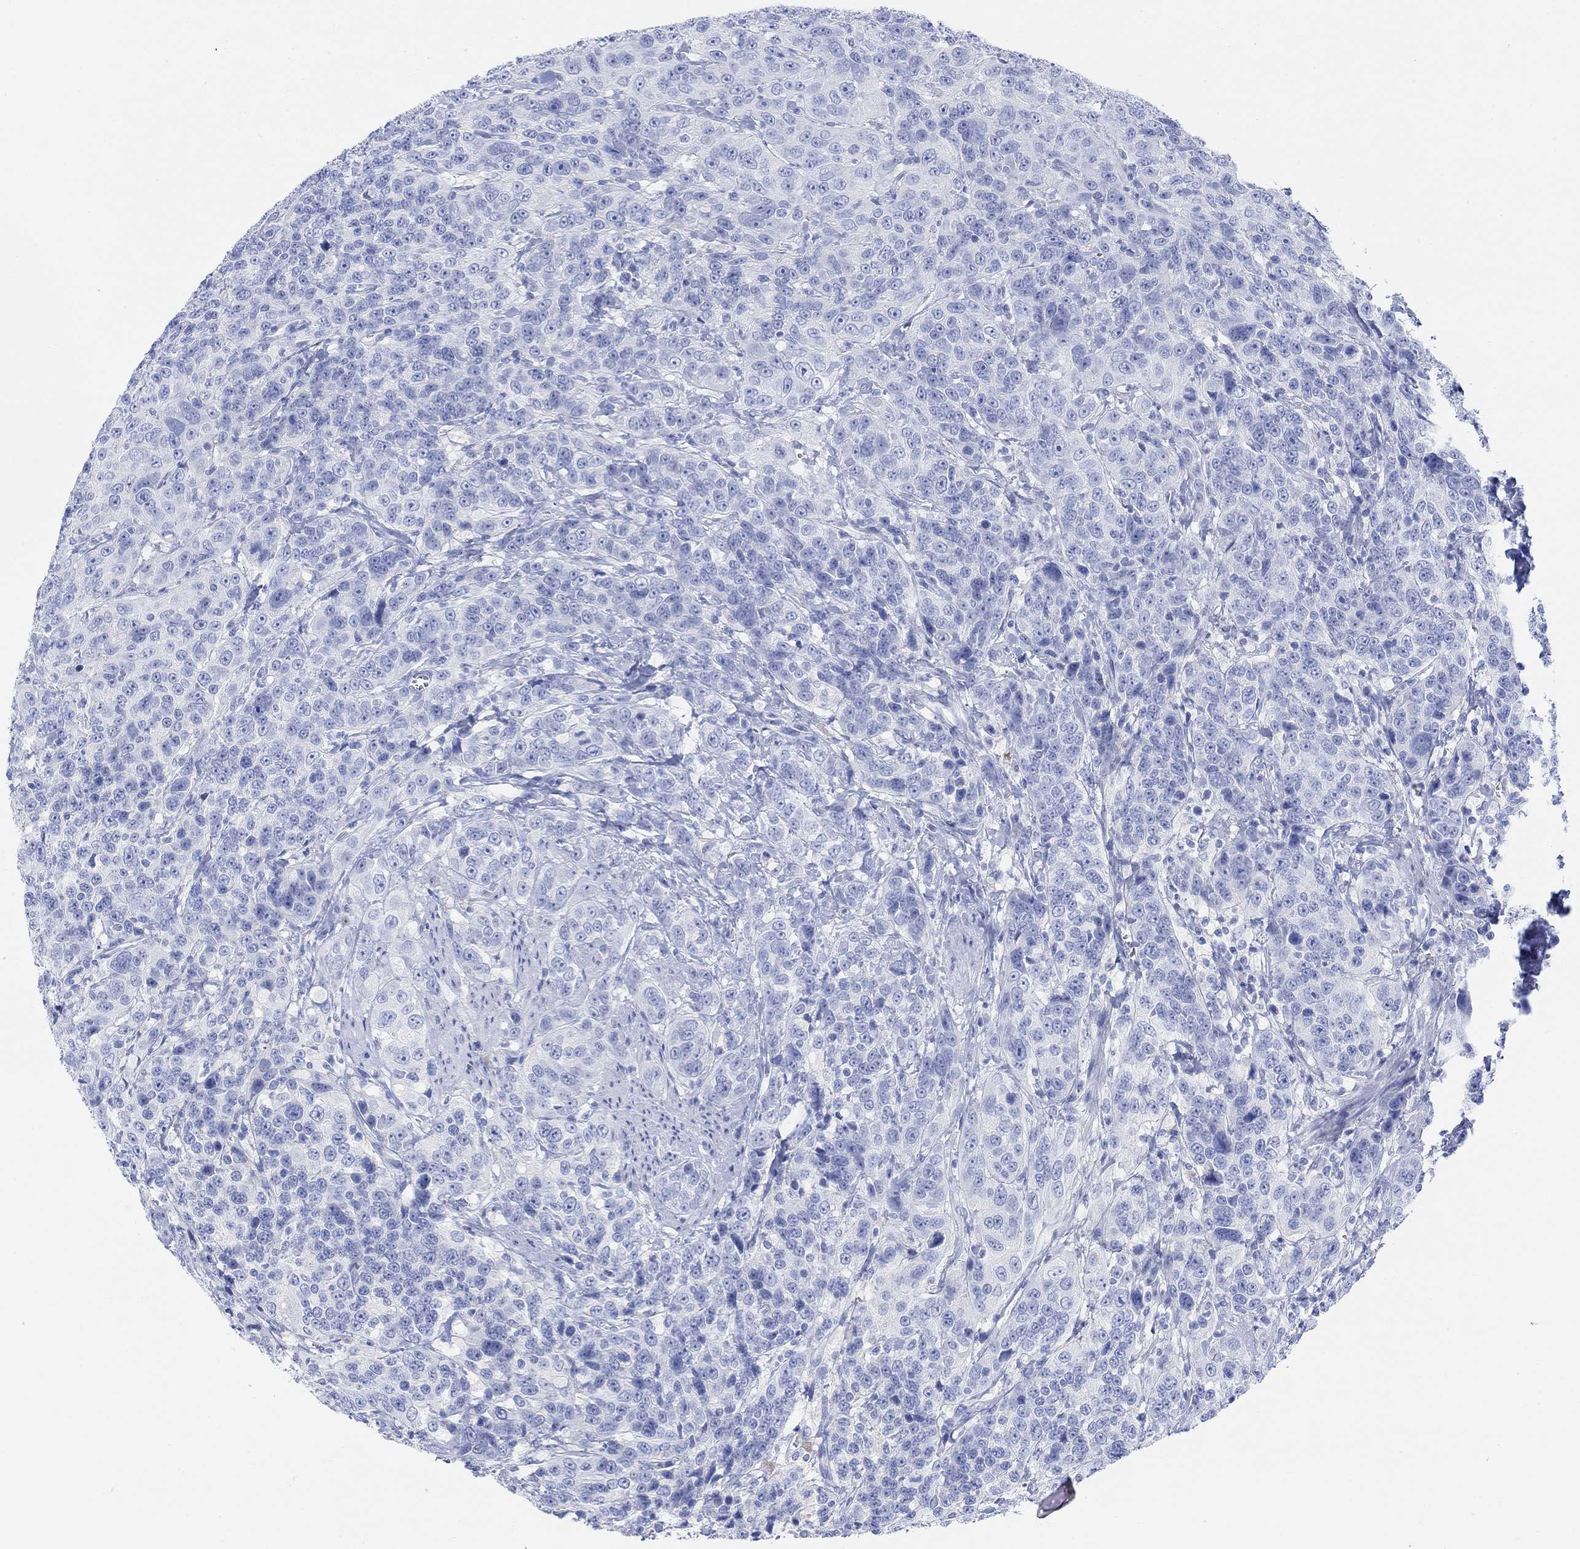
{"staining": {"intensity": "negative", "quantity": "none", "location": "none"}, "tissue": "urothelial cancer", "cell_type": "Tumor cells", "image_type": "cancer", "snomed": [{"axis": "morphology", "description": "Urothelial carcinoma, NOS"}, {"axis": "morphology", "description": "Urothelial carcinoma, High grade"}, {"axis": "topography", "description": "Urinary bladder"}], "caption": "This is an IHC image of human transitional cell carcinoma. There is no positivity in tumor cells.", "gene": "GNG13", "patient": {"sex": "female", "age": 73}}